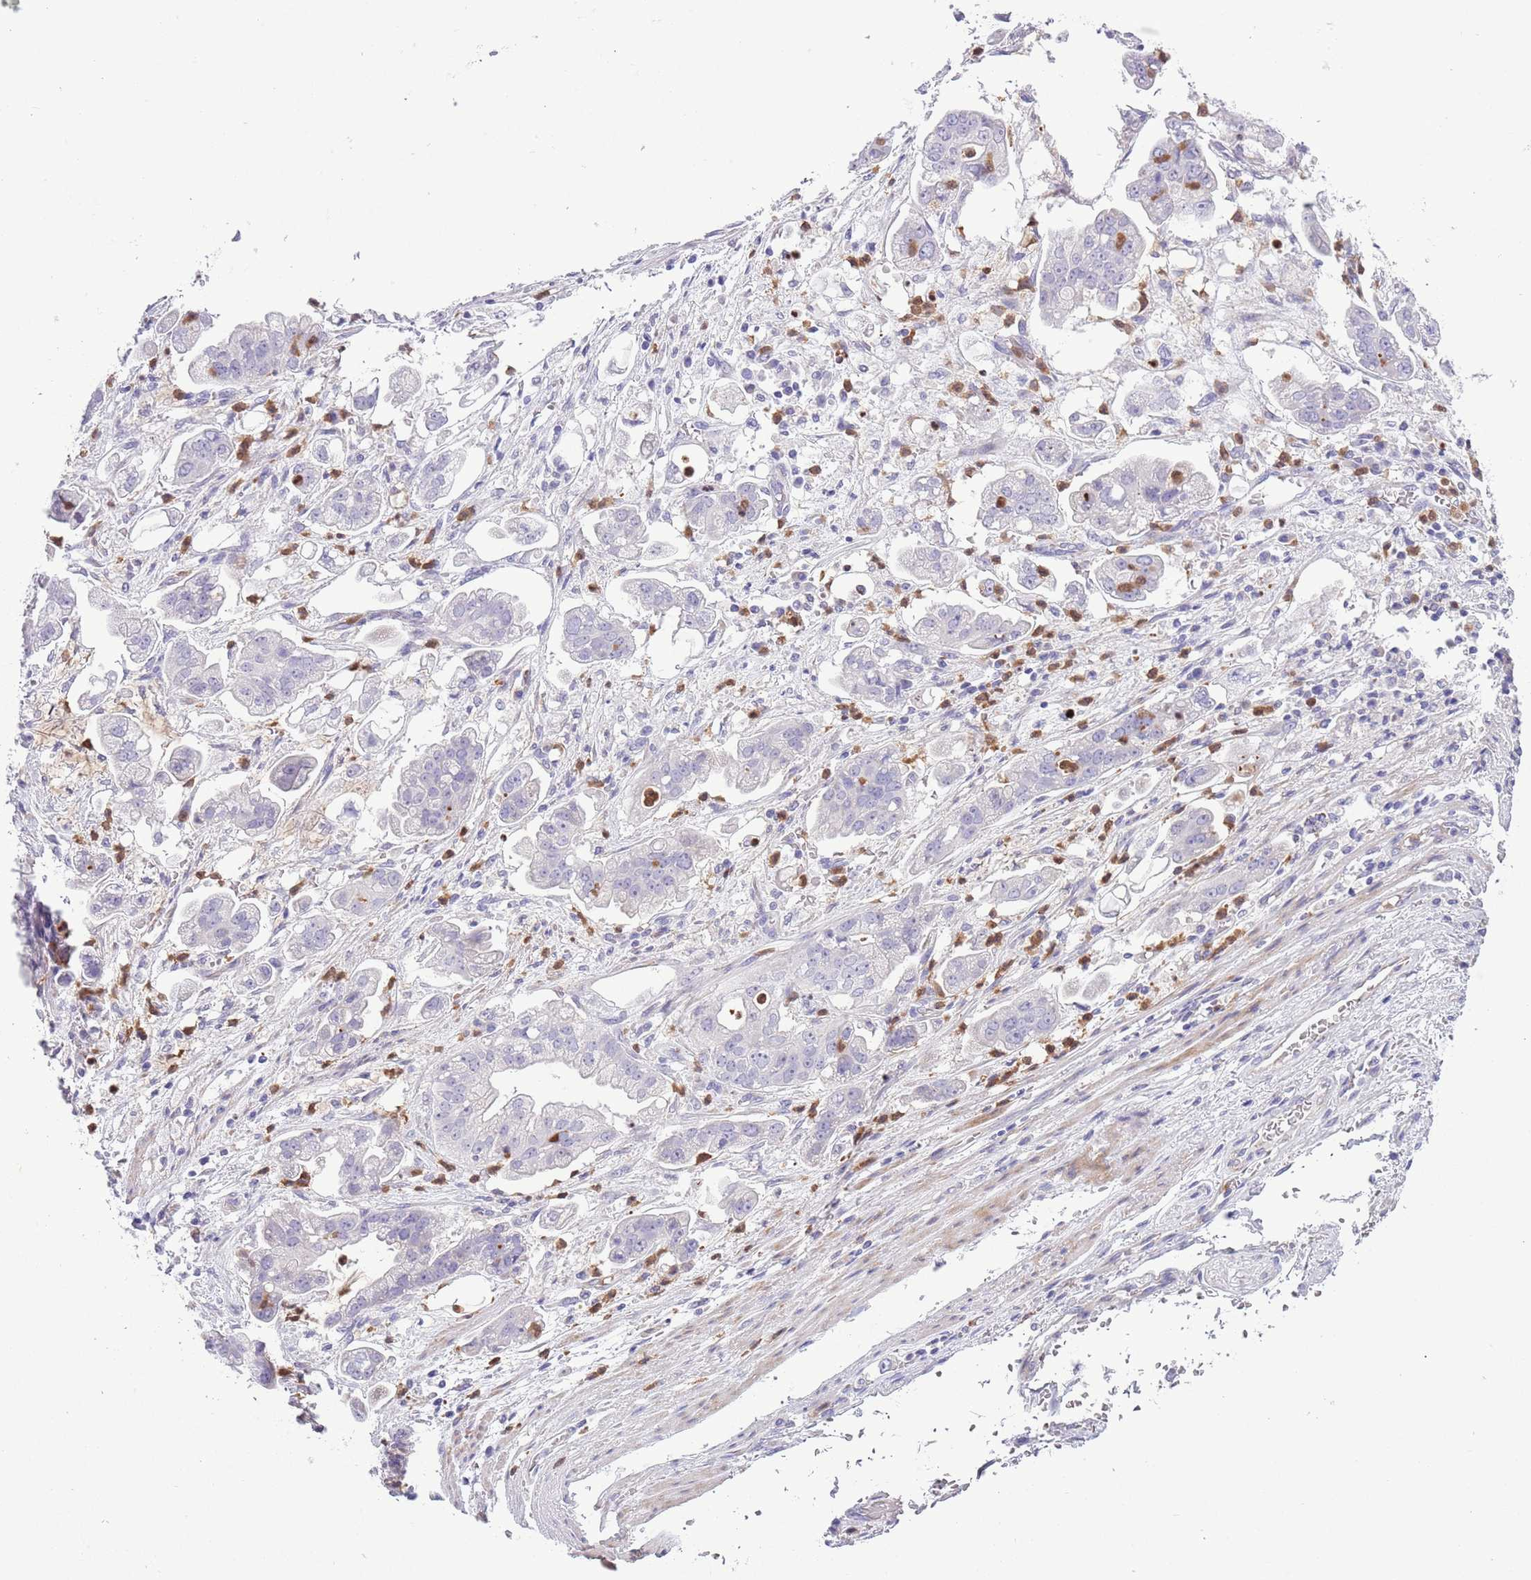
{"staining": {"intensity": "negative", "quantity": "none", "location": "none"}, "tissue": "stomach cancer", "cell_type": "Tumor cells", "image_type": "cancer", "snomed": [{"axis": "morphology", "description": "Adenocarcinoma, NOS"}, {"axis": "topography", "description": "Stomach"}], "caption": "Immunohistochemistry (IHC) of stomach cancer (adenocarcinoma) demonstrates no expression in tumor cells.", "gene": "OR6M1", "patient": {"sex": "male", "age": 62}}